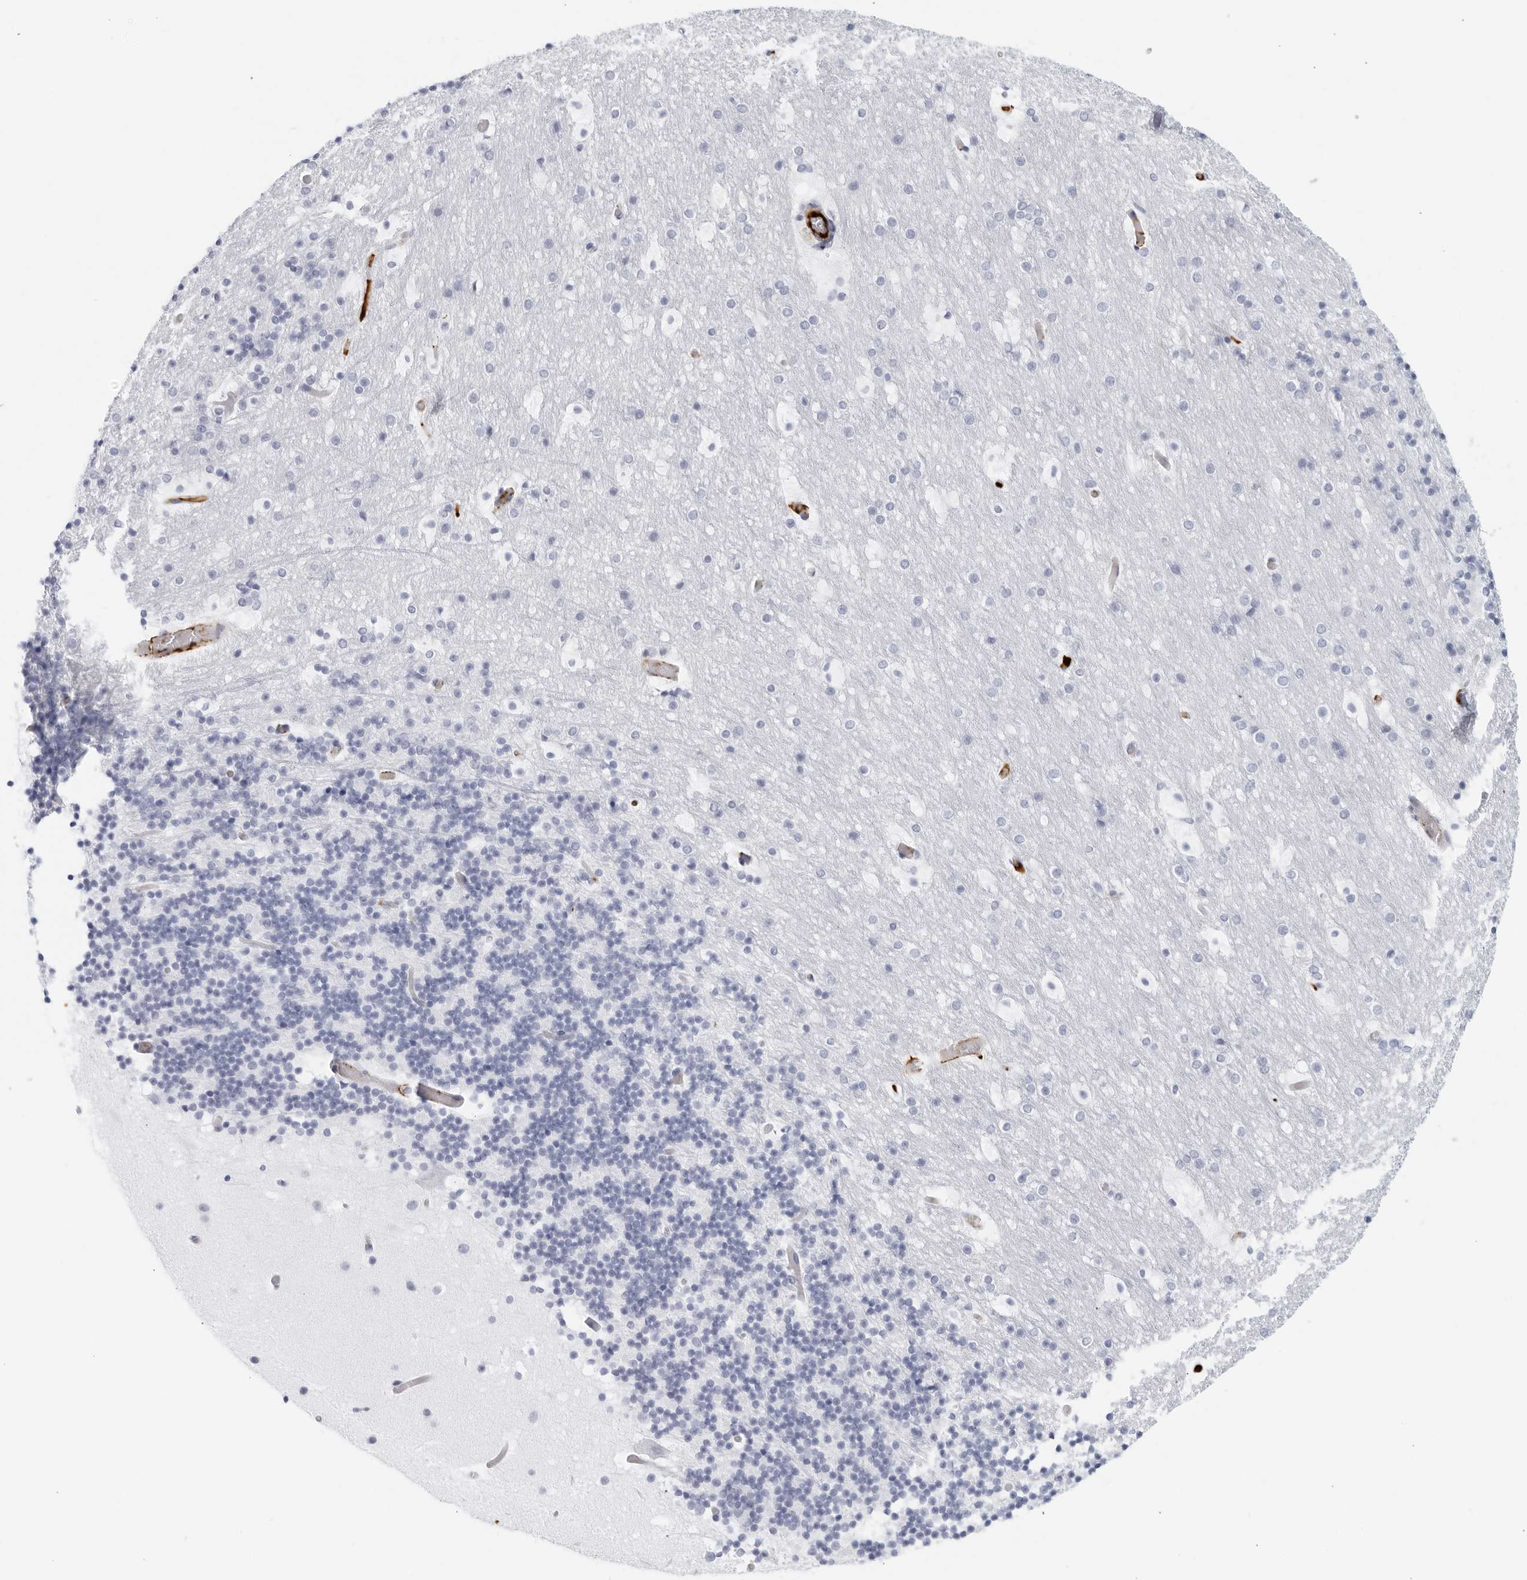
{"staining": {"intensity": "negative", "quantity": "none", "location": "none"}, "tissue": "cerebellum", "cell_type": "Cells in granular layer", "image_type": "normal", "snomed": [{"axis": "morphology", "description": "Normal tissue, NOS"}, {"axis": "topography", "description": "Cerebellum"}], "caption": "Unremarkable cerebellum was stained to show a protein in brown. There is no significant expression in cells in granular layer. (Brightfield microscopy of DAB (3,3'-diaminobenzidine) IHC at high magnification).", "gene": "FGG", "patient": {"sex": "male", "age": 57}}